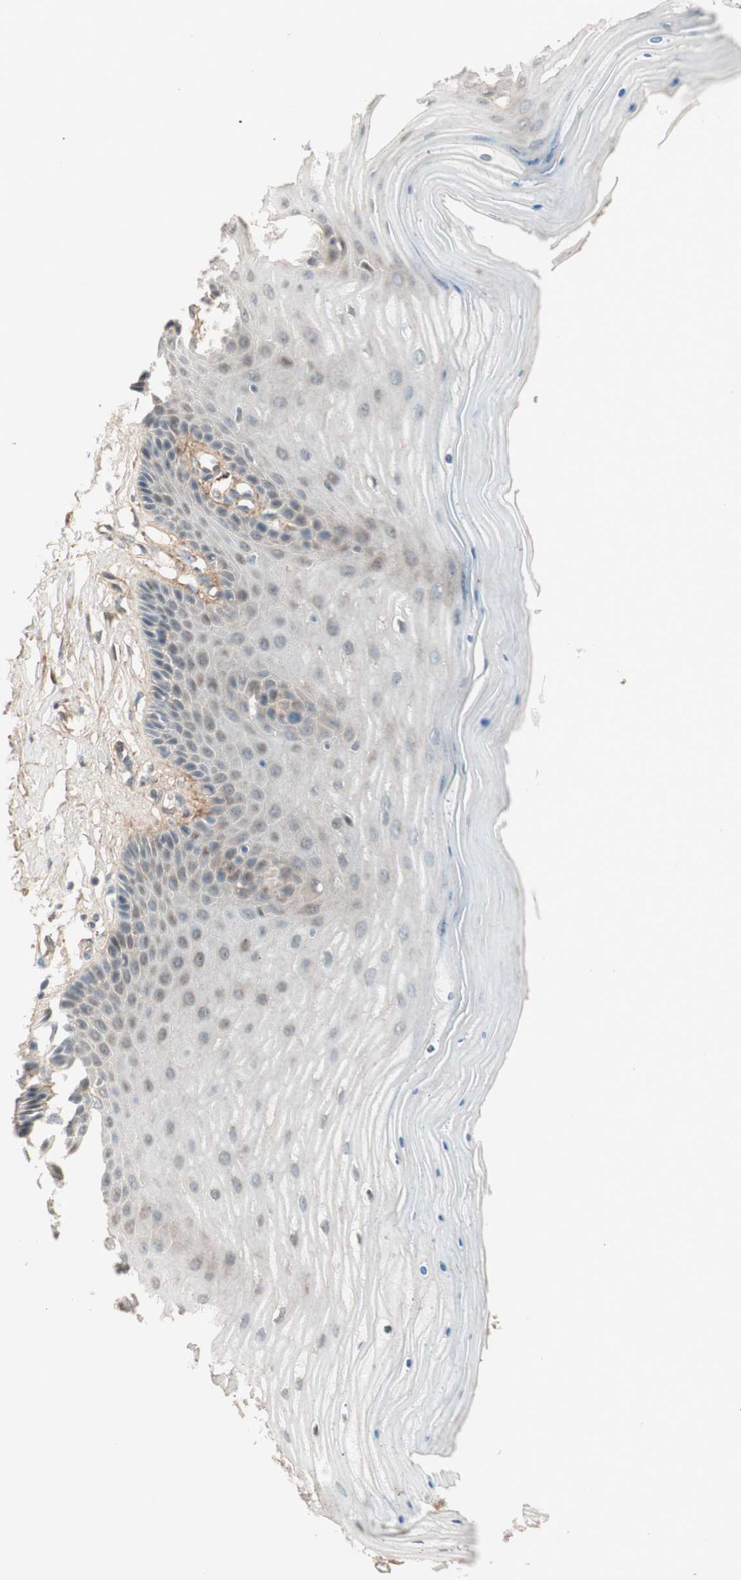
{"staining": {"intensity": "moderate", "quantity": "25%-75%", "location": "nuclear"}, "tissue": "cervix", "cell_type": "Glandular cells", "image_type": "normal", "snomed": [{"axis": "morphology", "description": "Normal tissue, NOS"}, {"axis": "topography", "description": "Cervix"}], "caption": "Moderate nuclear protein expression is appreciated in approximately 25%-75% of glandular cells in cervix.", "gene": "EPHA6", "patient": {"sex": "female", "age": 55}}